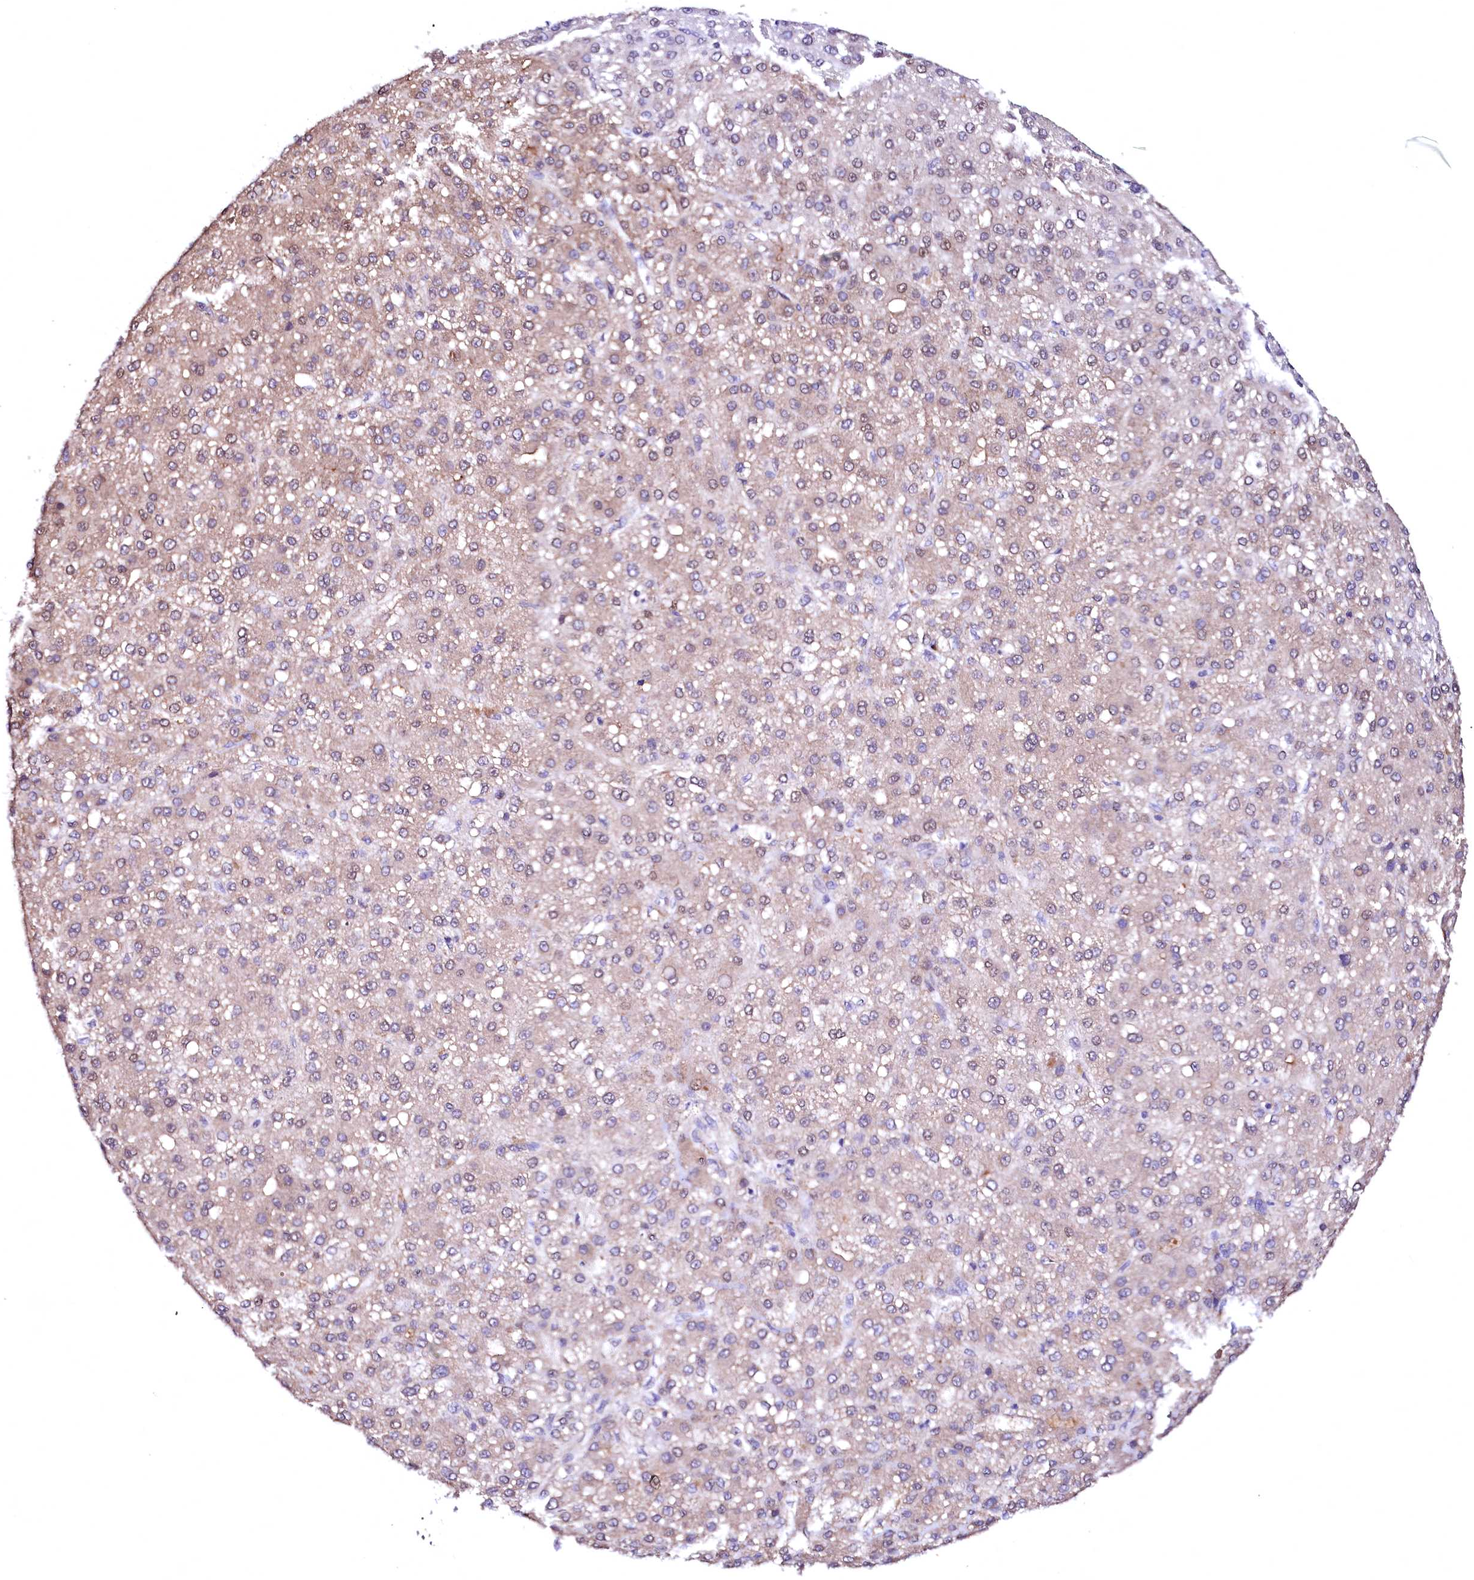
{"staining": {"intensity": "weak", "quantity": "25%-75%", "location": "cytoplasmic/membranous"}, "tissue": "liver cancer", "cell_type": "Tumor cells", "image_type": "cancer", "snomed": [{"axis": "morphology", "description": "Carcinoma, Hepatocellular, NOS"}, {"axis": "topography", "description": "Liver"}], "caption": "Hepatocellular carcinoma (liver) stained with a protein marker displays weak staining in tumor cells.", "gene": "GPR176", "patient": {"sex": "male", "age": 67}}